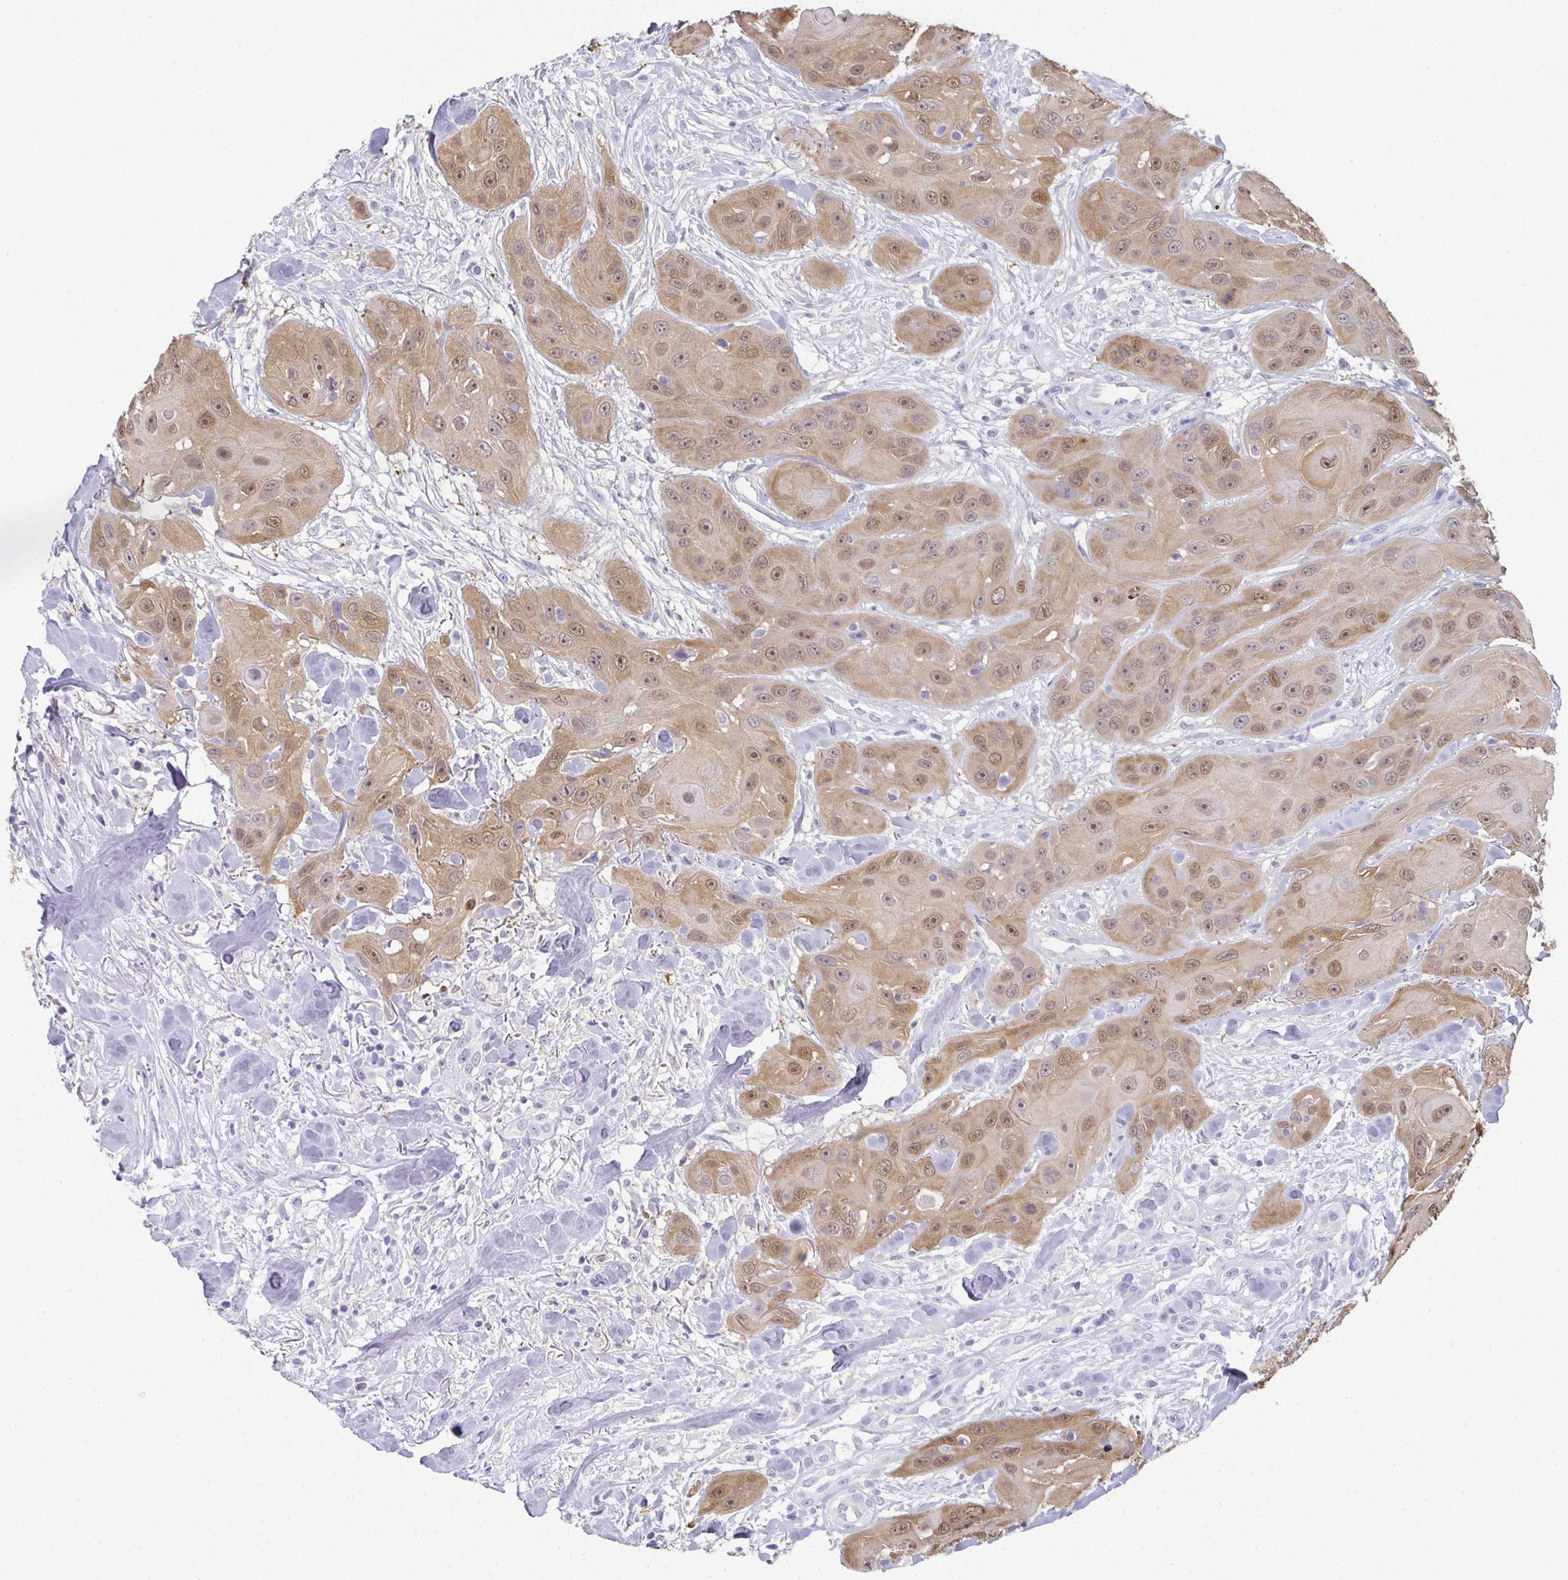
{"staining": {"intensity": "weak", "quantity": ">75%", "location": "cytoplasmic/membranous,nuclear"}, "tissue": "head and neck cancer", "cell_type": "Tumor cells", "image_type": "cancer", "snomed": [{"axis": "morphology", "description": "Squamous cell carcinoma, NOS"}, {"axis": "topography", "description": "Oral tissue"}, {"axis": "topography", "description": "Head-Neck"}], "caption": "A photomicrograph showing weak cytoplasmic/membranous and nuclear expression in approximately >75% of tumor cells in head and neck cancer, as visualized by brown immunohistochemical staining.", "gene": "RBP1", "patient": {"sex": "male", "age": 77}}